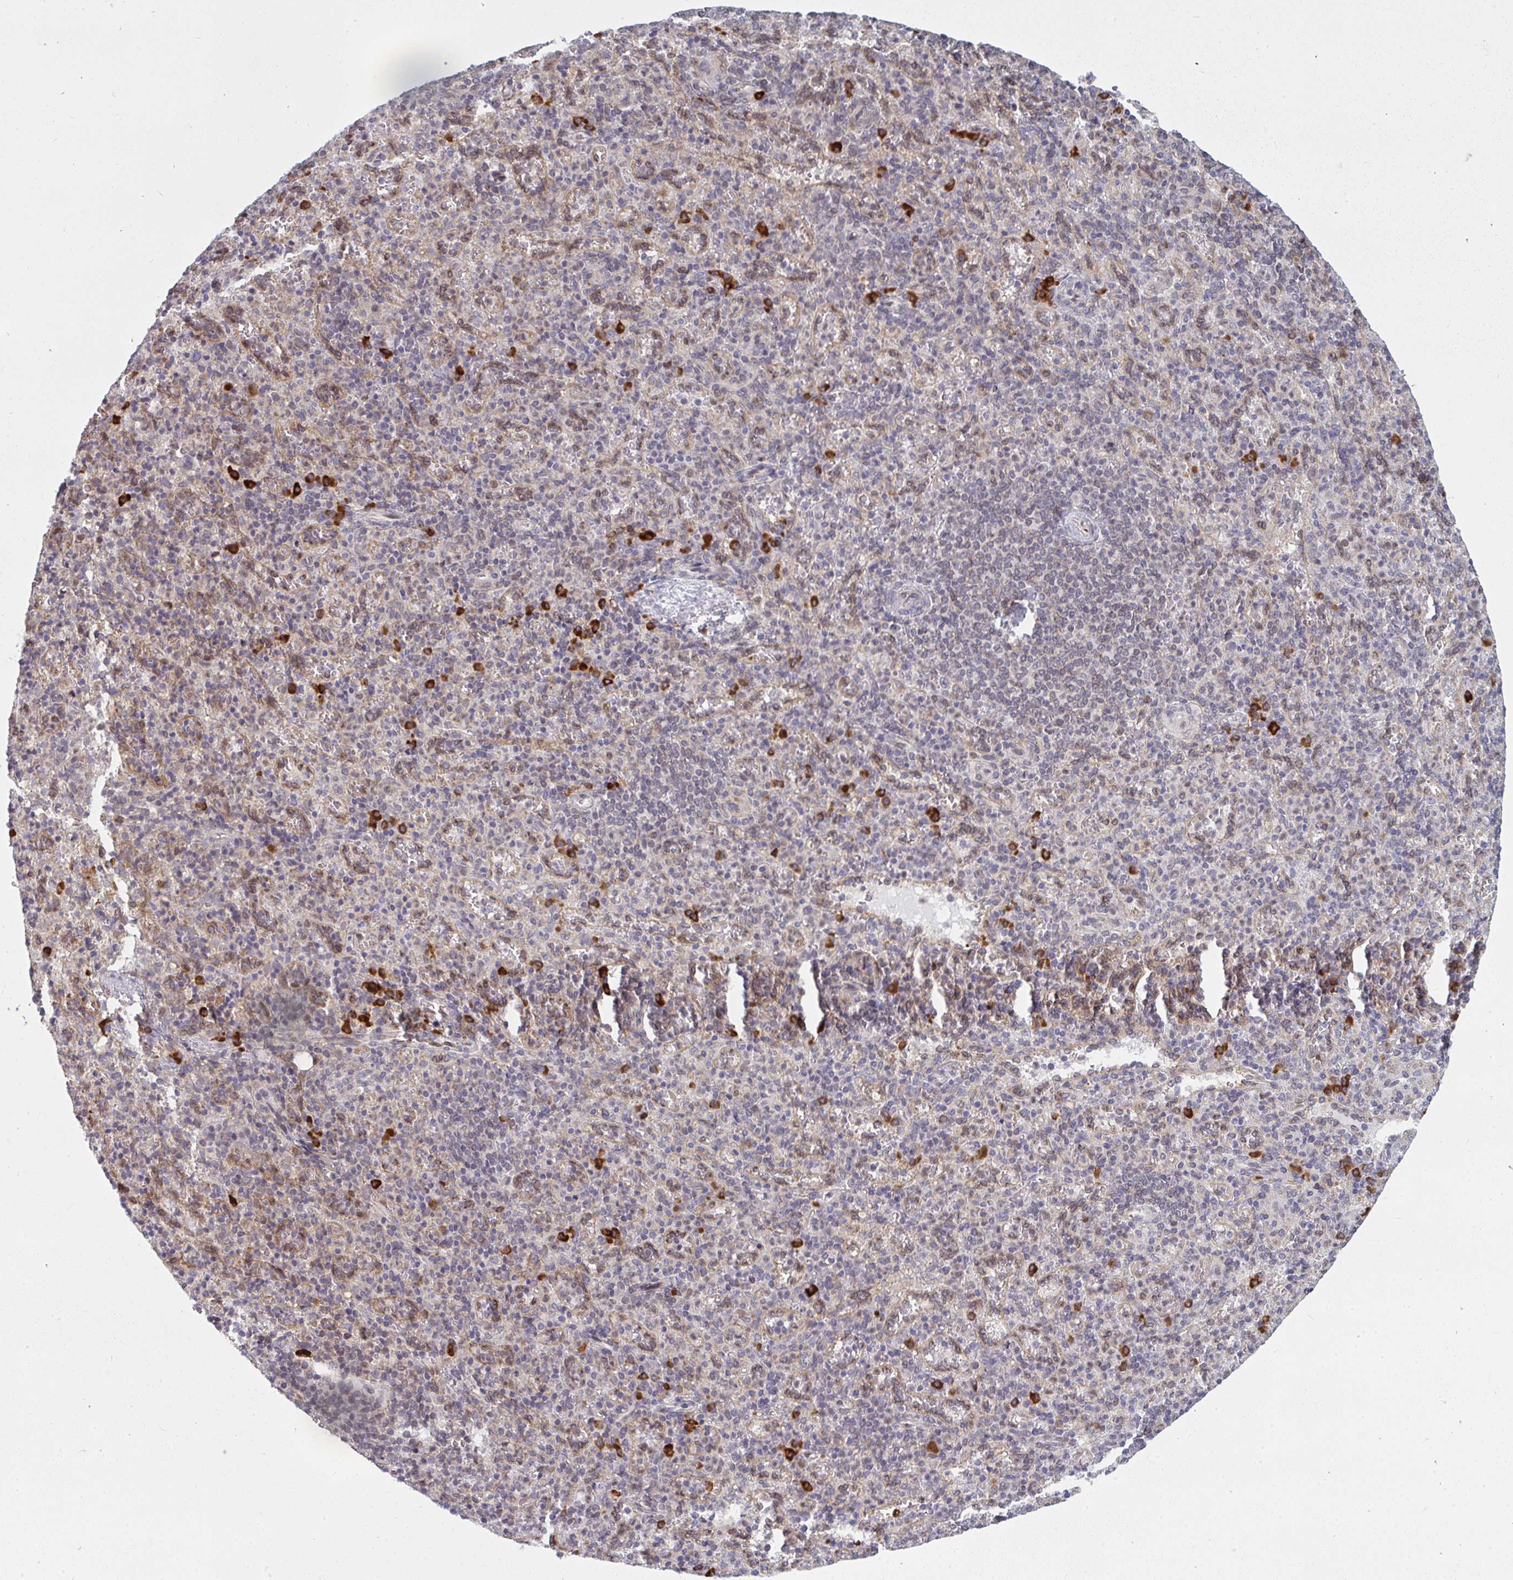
{"staining": {"intensity": "strong", "quantity": "<25%", "location": "cytoplasmic/membranous"}, "tissue": "spleen", "cell_type": "Cells in red pulp", "image_type": "normal", "snomed": [{"axis": "morphology", "description": "Normal tissue, NOS"}, {"axis": "topography", "description": "Spleen"}], "caption": "About <25% of cells in red pulp in unremarkable spleen reveal strong cytoplasmic/membranous protein expression as visualized by brown immunohistochemical staining.", "gene": "LYSMD4", "patient": {"sex": "female", "age": 74}}